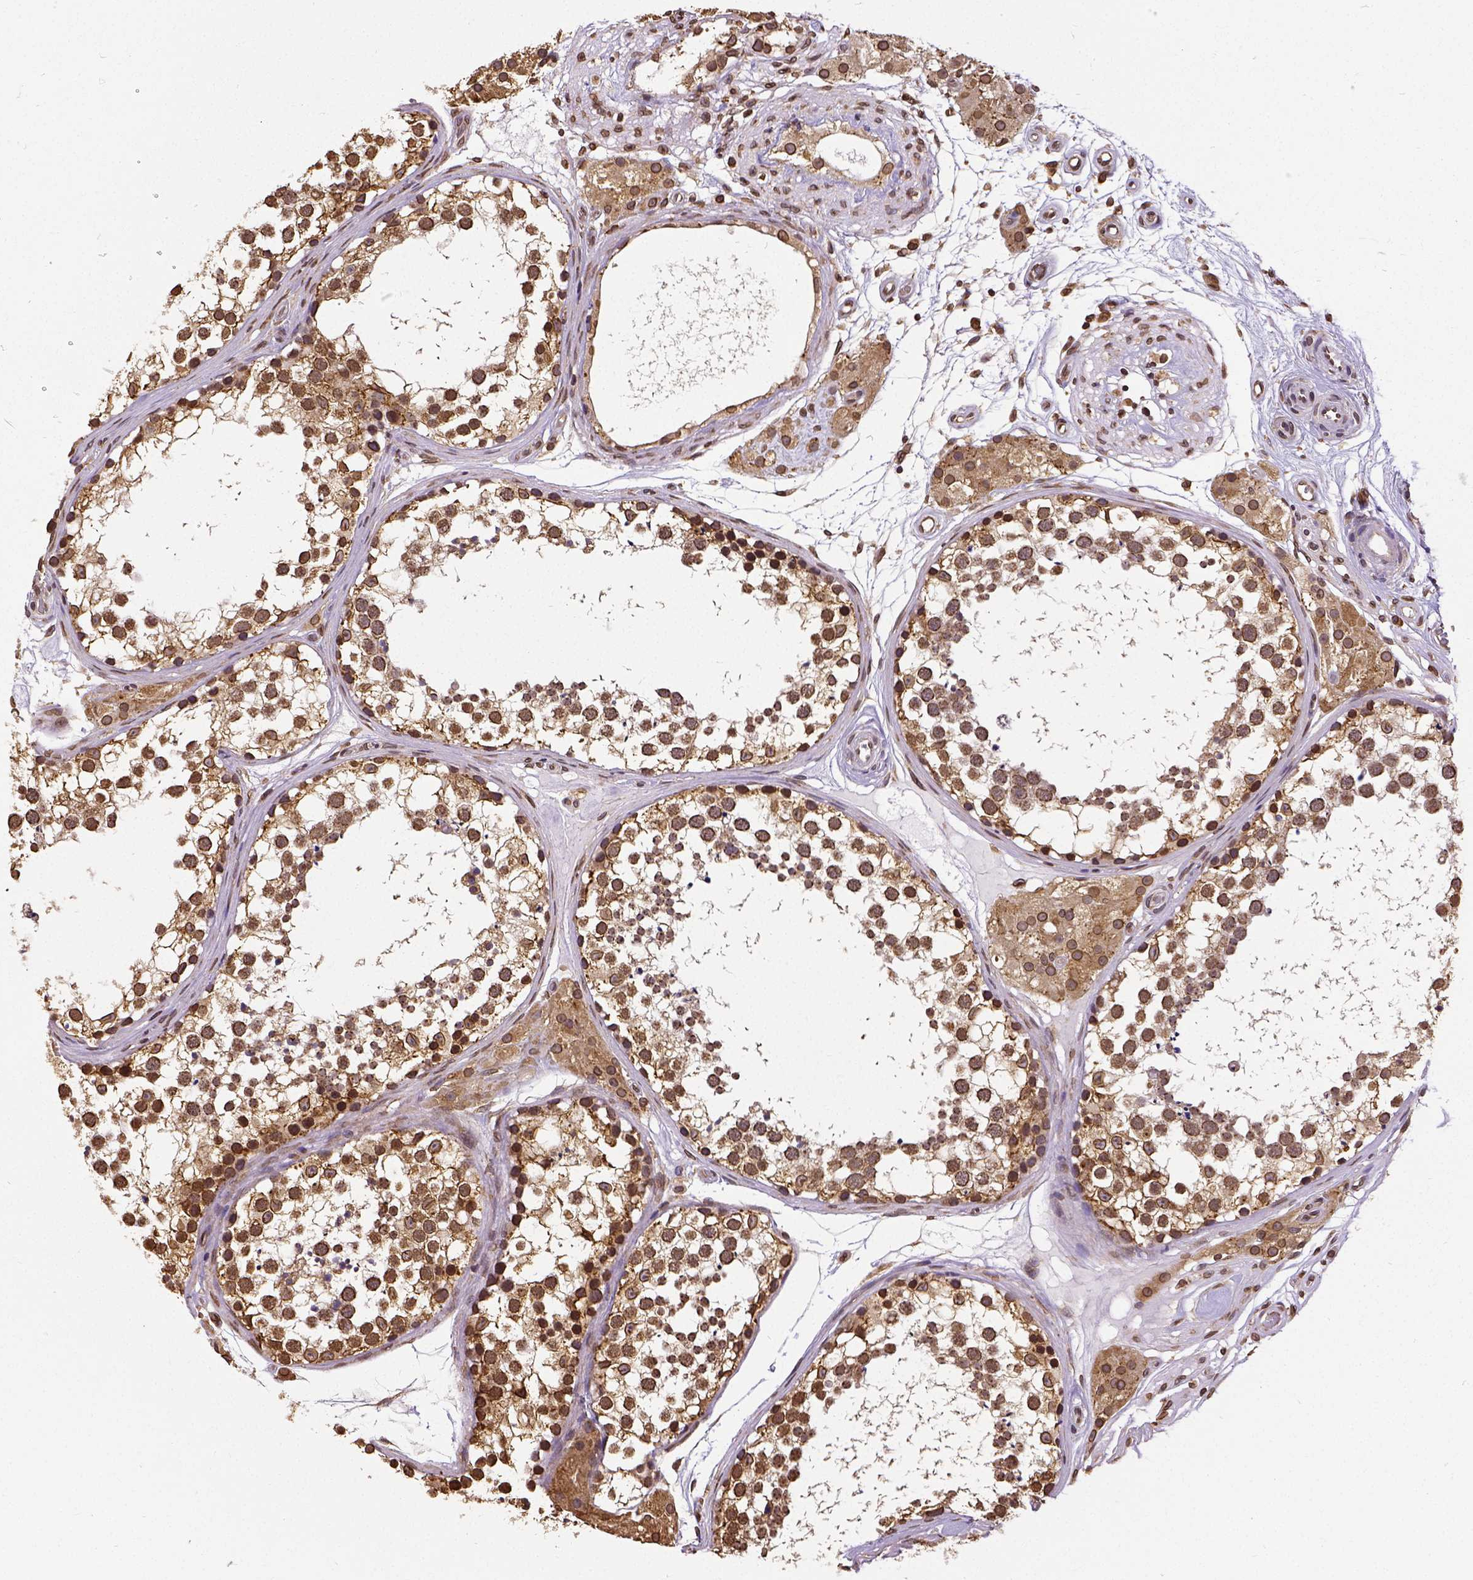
{"staining": {"intensity": "strong", "quantity": ">75%", "location": "cytoplasmic/membranous,nuclear"}, "tissue": "testis", "cell_type": "Cells in seminiferous ducts", "image_type": "normal", "snomed": [{"axis": "morphology", "description": "Normal tissue, NOS"}, {"axis": "morphology", "description": "Seminoma, NOS"}, {"axis": "topography", "description": "Testis"}], "caption": "IHC (DAB (3,3'-diaminobenzidine)) staining of normal human testis displays strong cytoplasmic/membranous,nuclear protein staining in about >75% of cells in seminiferous ducts. (DAB (3,3'-diaminobenzidine) IHC, brown staining for protein, blue staining for nuclei).", "gene": "MTDH", "patient": {"sex": "male", "age": 65}}